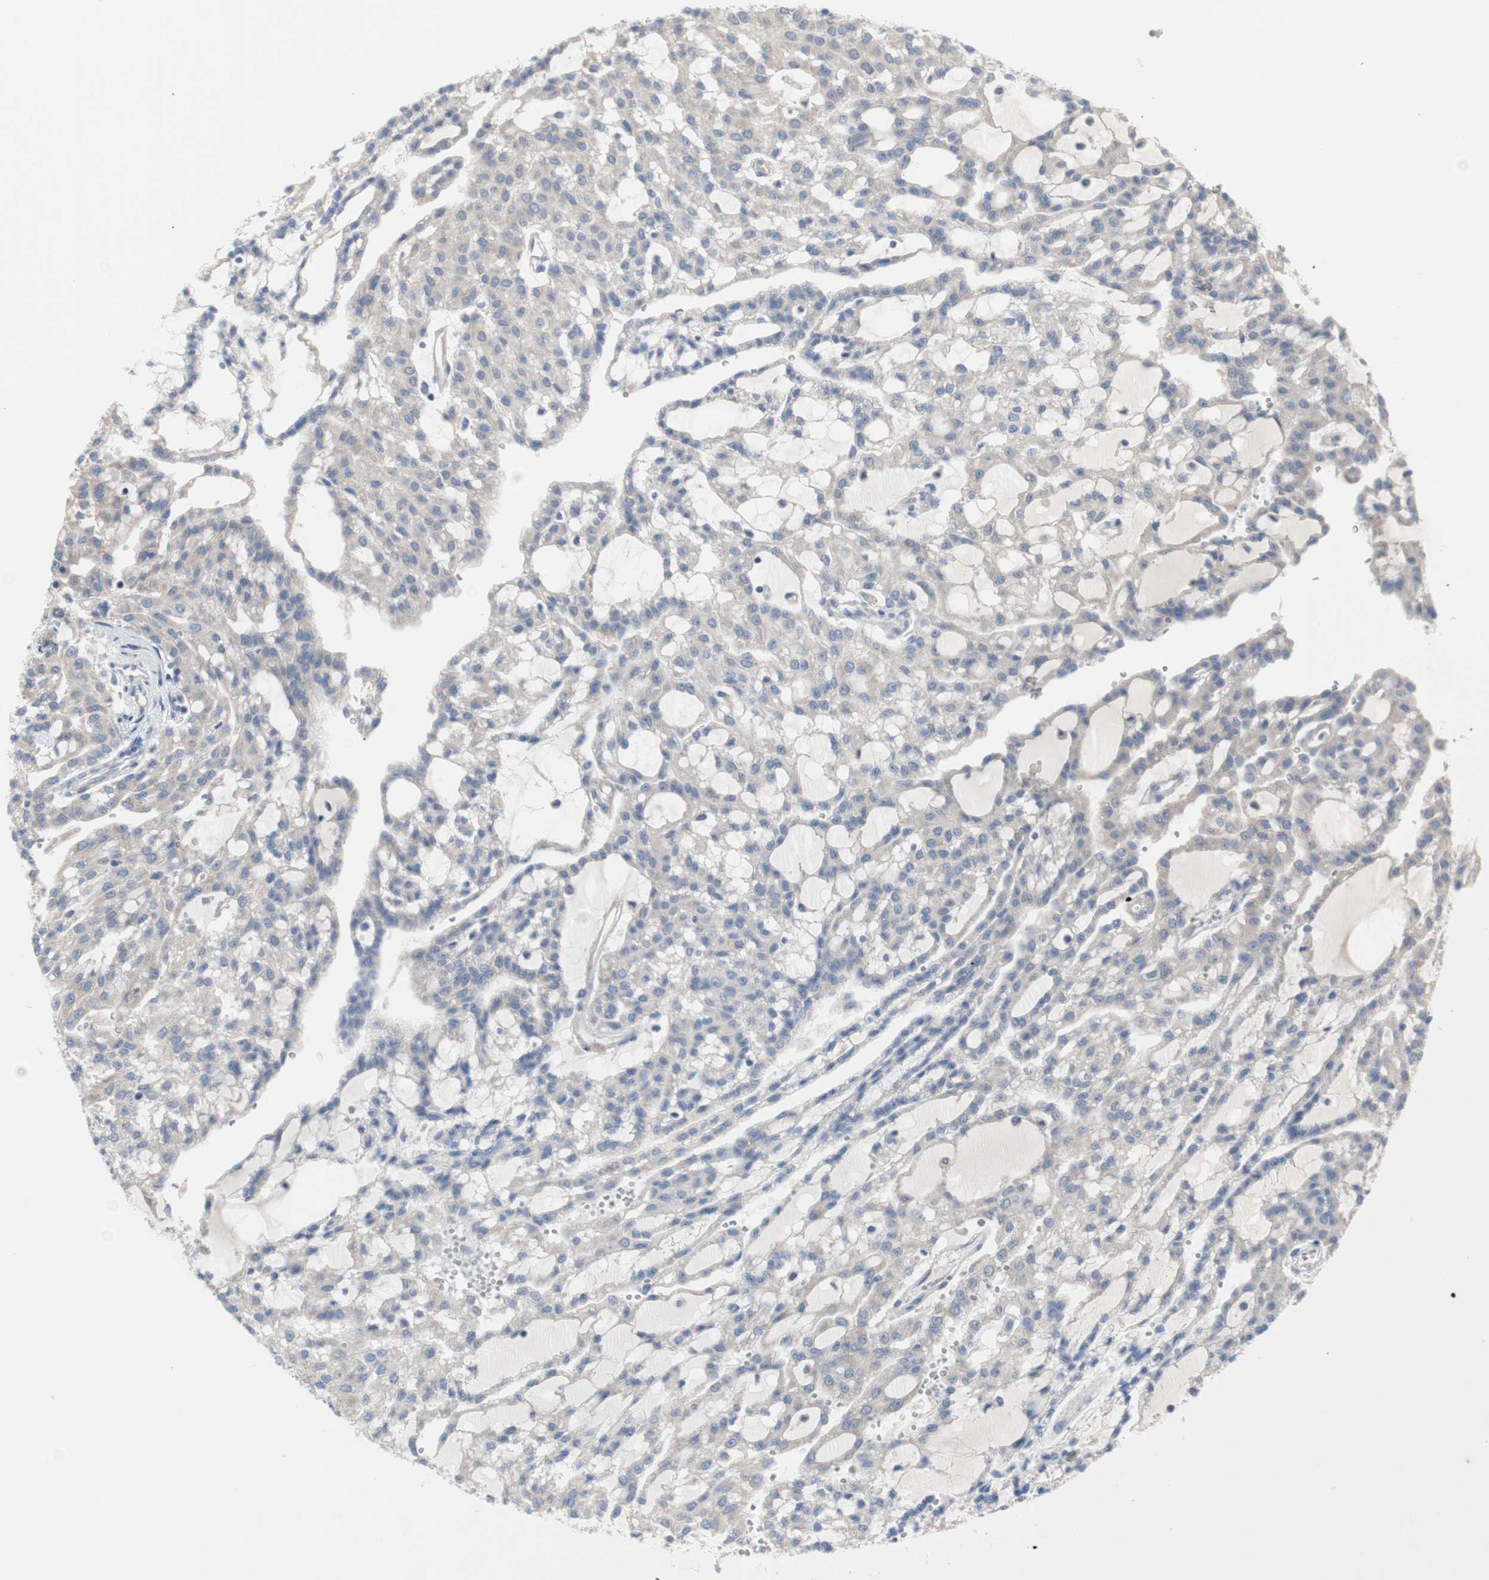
{"staining": {"intensity": "weak", "quantity": "25%-75%", "location": "cytoplasmic/membranous"}, "tissue": "renal cancer", "cell_type": "Tumor cells", "image_type": "cancer", "snomed": [{"axis": "morphology", "description": "Adenocarcinoma, NOS"}, {"axis": "topography", "description": "Kidney"}], "caption": "This is a histology image of immunohistochemistry staining of renal cancer, which shows weak positivity in the cytoplasmic/membranous of tumor cells.", "gene": "TTC14", "patient": {"sex": "male", "age": 63}}